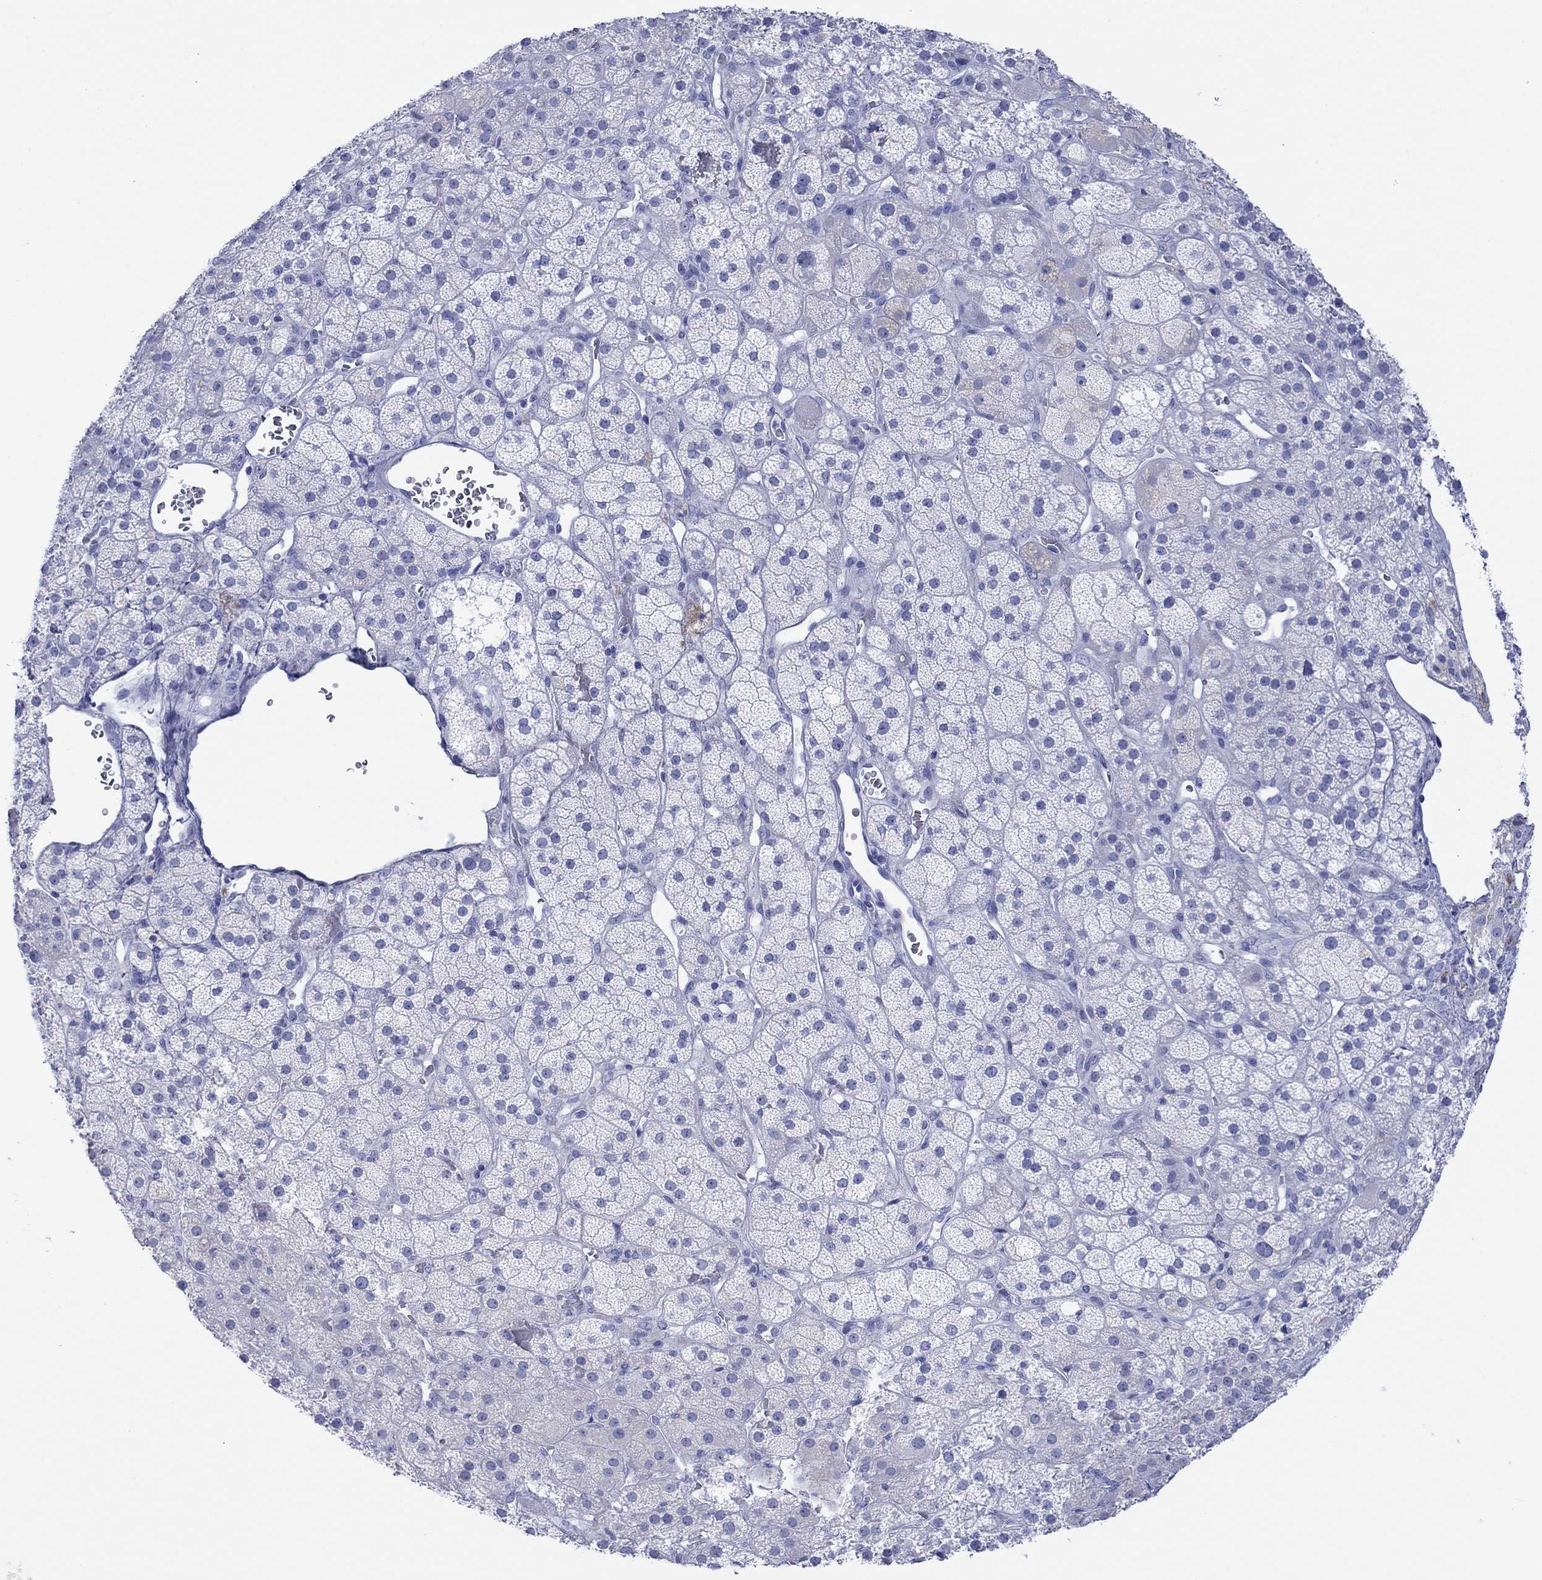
{"staining": {"intensity": "weak", "quantity": "<25%", "location": "cytoplasmic/membranous"}, "tissue": "adrenal gland", "cell_type": "Glandular cells", "image_type": "normal", "snomed": [{"axis": "morphology", "description": "Normal tissue, NOS"}, {"axis": "topography", "description": "Adrenal gland"}], "caption": "Glandular cells are negative for brown protein staining in normal adrenal gland. (DAB (3,3'-diaminobenzidine) IHC with hematoxylin counter stain).", "gene": "MLANA", "patient": {"sex": "male", "age": 57}}